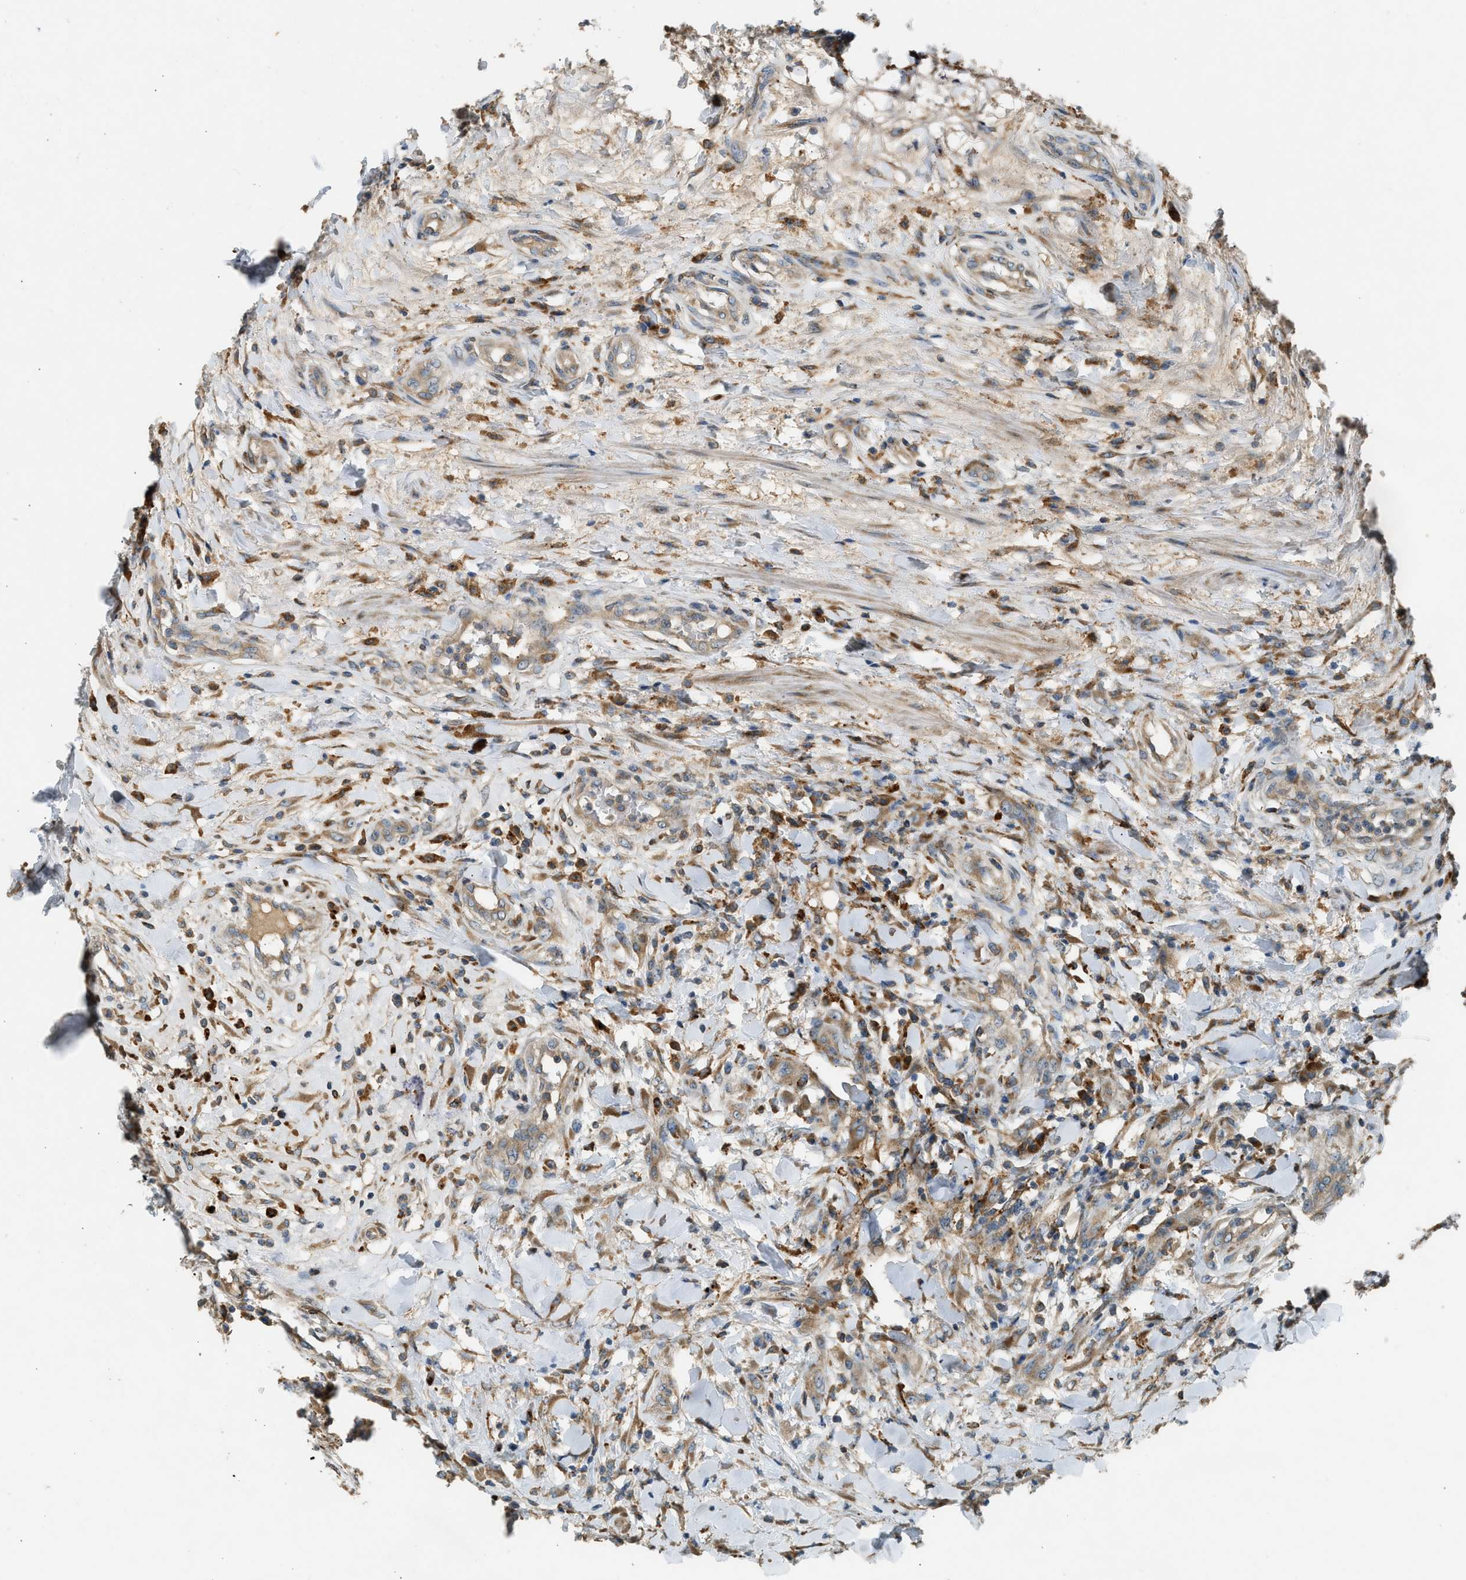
{"staining": {"intensity": "moderate", "quantity": ">75%", "location": "cytoplasmic/membranous"}, "tissue": "testis cancer", "cell_type": "Tumor cells", "image_type": "cancer", "snomed": [{"axis": "morphology", "description": "Seminoma, NOS"}, {"axis": "topography", "description": "Testis"}], "caption": "Immunohistochemical staining of seminoma (testis) demonstrates medium levels of moderate cytoplasmic/membranous expression in approximately >75% of tumor cells.", "gene": "CTSB", "patient": {"sex": "male", "age": 59}}